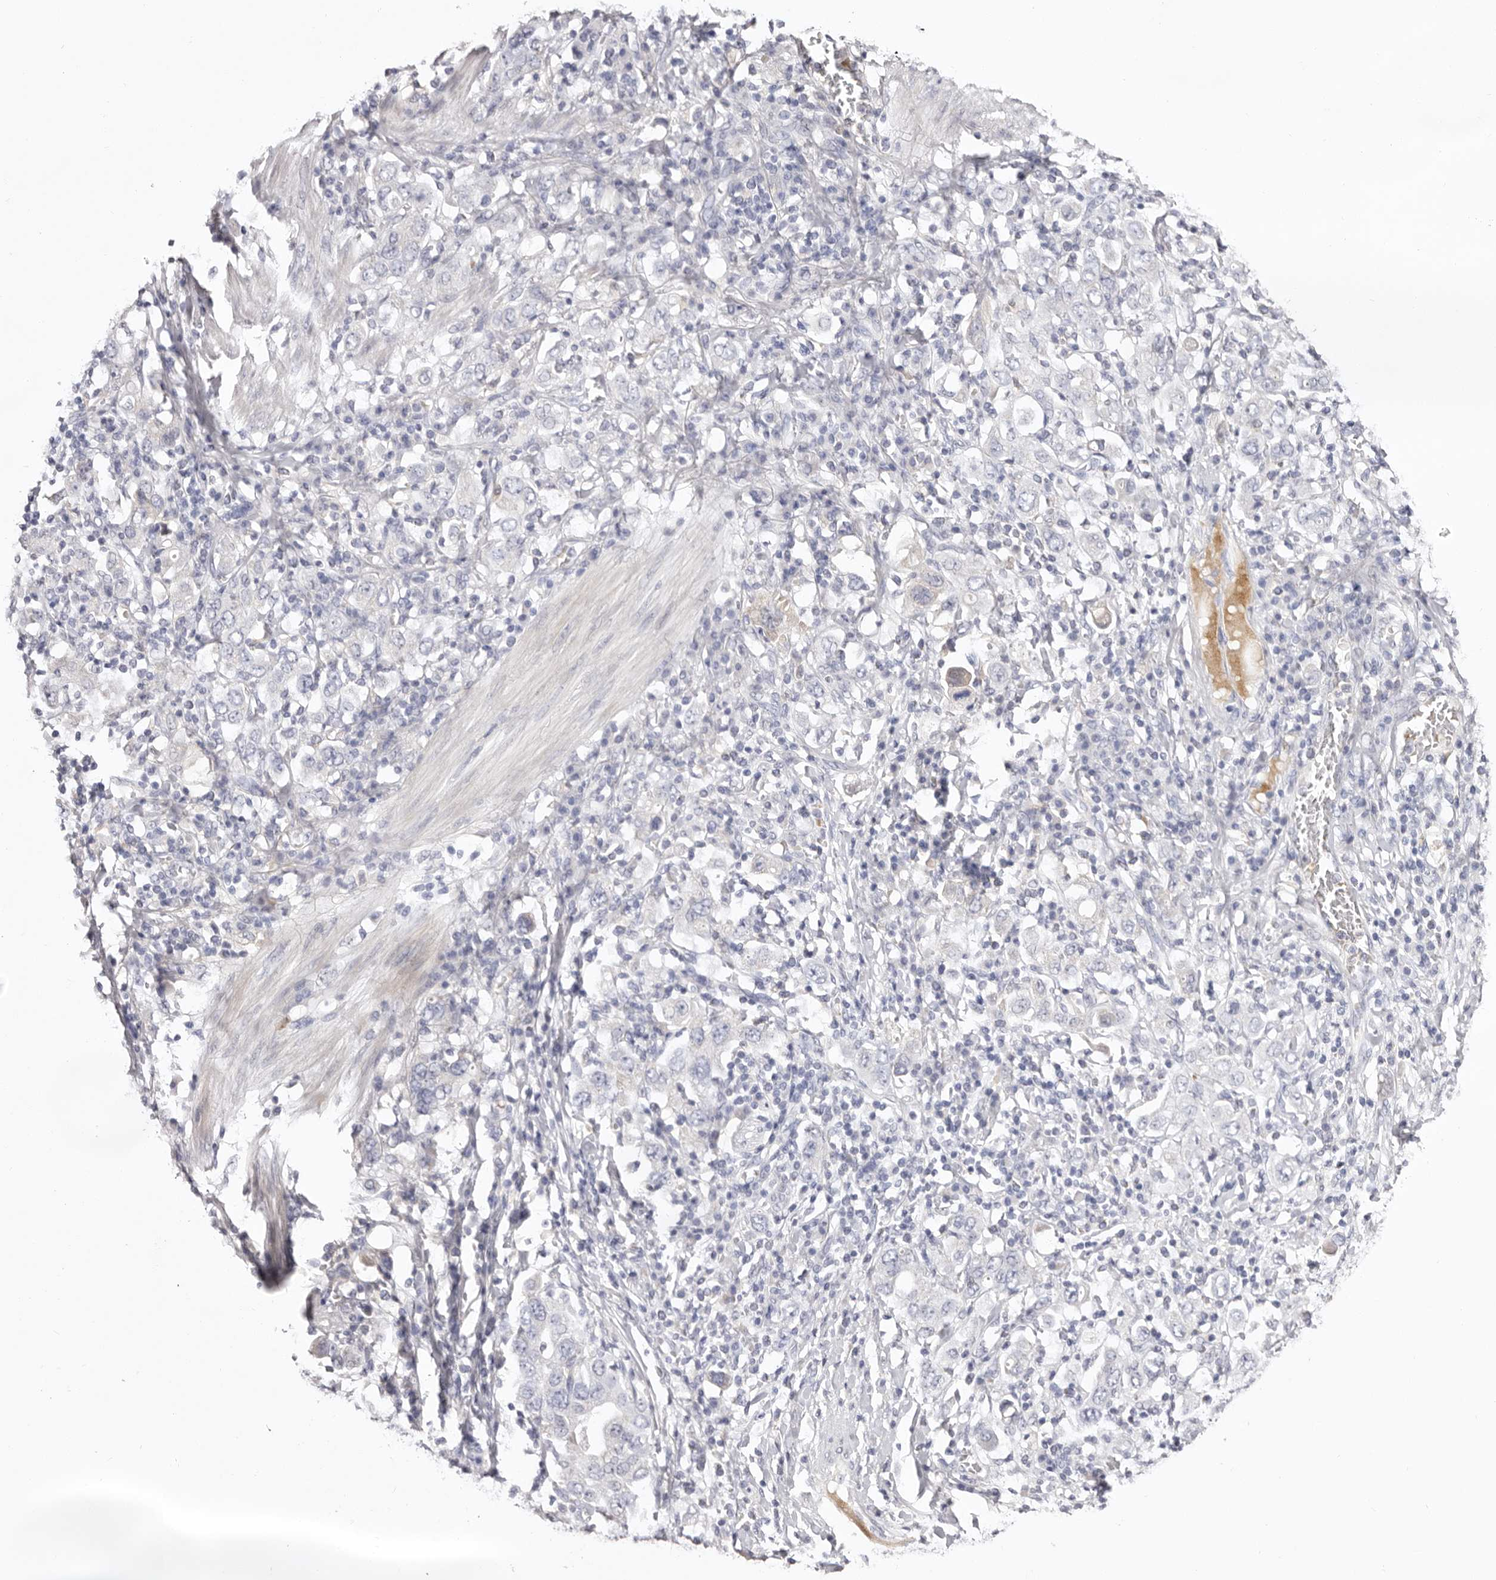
{"staining": {"intensity": "negative", "quantity": "none", "location": "none"}, "tissue": "stomach cancer", "cell_type": "Tumor cells", "image_type": "cancer", "snomed": [{"axis": "morphology", "description": "Adenocarcinoma, NOS"}, {"axis": "topography", "description": "Stomach, upper"}], "caption": "The immunohistochemistry histopathology image has no significant expression in tumor cells of adenocarcinoma (stomach) tissue. (Stains: DAB (3,3'-diaminobenzidine) immunohistochemistry with hematoxylin counter stain, Microscopy: brightfield microscopy at high magnification).", "gene": "LMLN", "patient": {"sex": "male", "age": 62}}